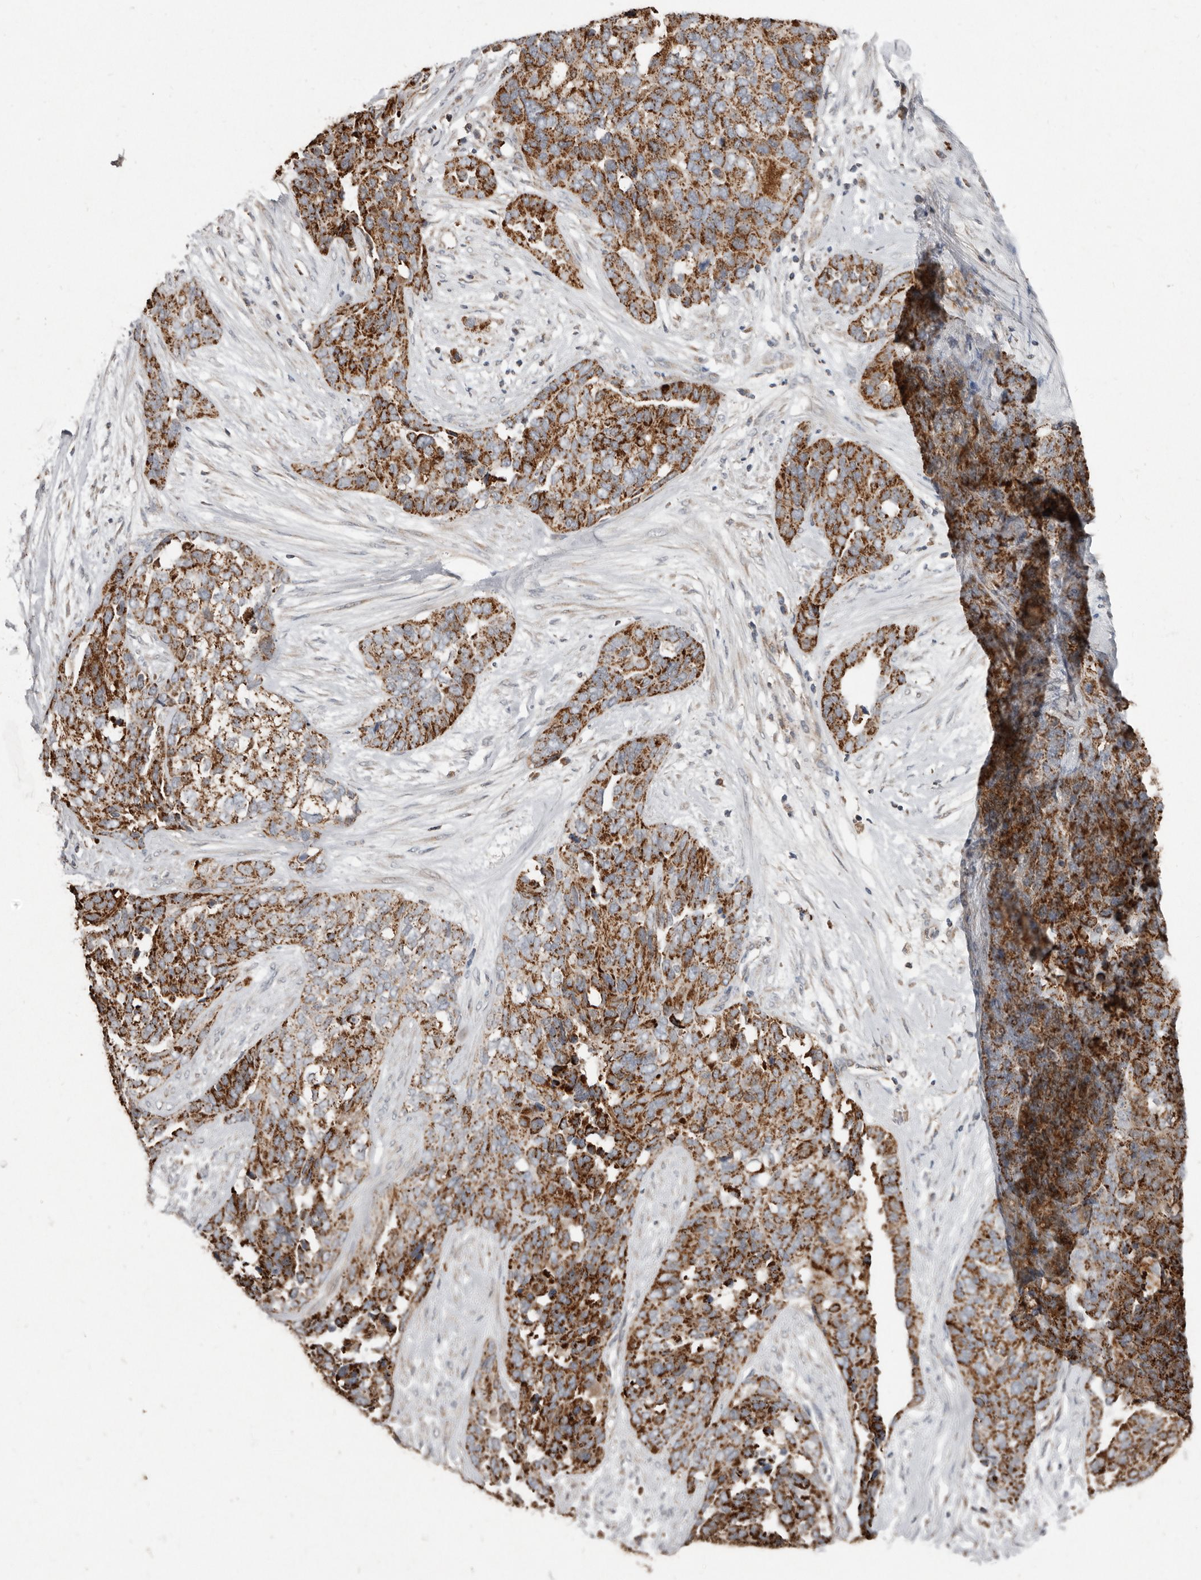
{"staining": {"intensity": "strong", "quantity": ">75%", "location": "cytoplasmic/membranous"}, "tissue": "ovarian cancer", "cell_type": "Tumor cells", "image_type": "cancer", "snomed": [{"axis": "morphology", "description": "Cystadenocarcinoma, serous, NOS"}, {"axis": "topography", "description": "Ovary"}], "caption": "Tumor cells show high levels of strong cytoplasmic/membranous positivity in about >75% of cells in human ovarian cancer.", "gene": "KIF26B", "patient": {"sex": "female", "age": 44}}